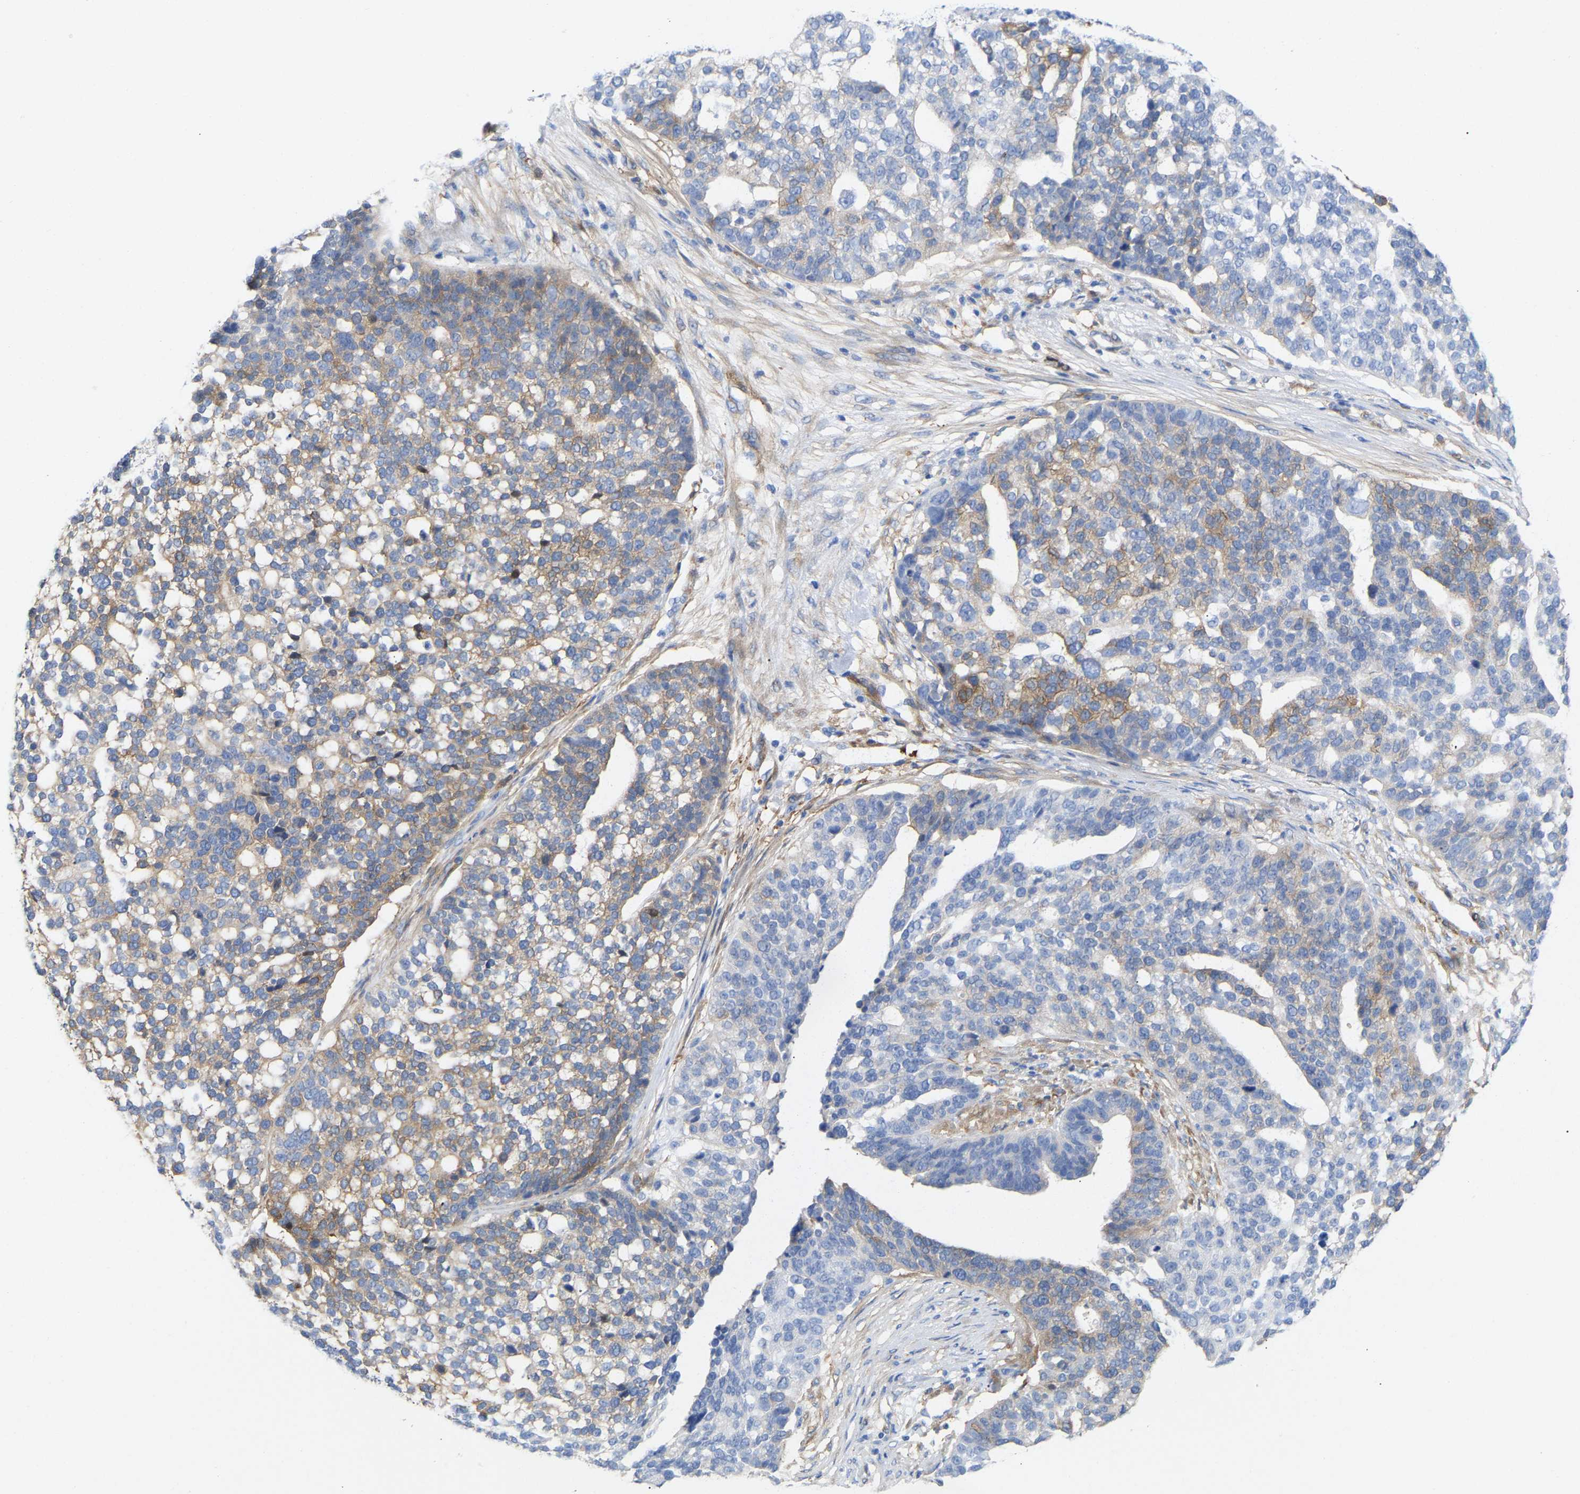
{"staining": {"intensity": "moderate", "quantity": "25%-75%", "location": "cytoplasmic/membranous"}, "tissue": "ovarian cancer", "cell_type": "Tumor cells", "image_type": "cancer", "snomed": [{"axis": "morphology", "description": "Cystadenocarcinoma, serous, NOS"}, {"axis": "topography", "description": "Ovary"}], "caption": "Human serous cystadenocarcinoma (ovarian) stained with a protein marker demonstrates moderate staining in tumor cells.", "gene": "AMPH", "patient": {"sex": "female", "age": 59}}